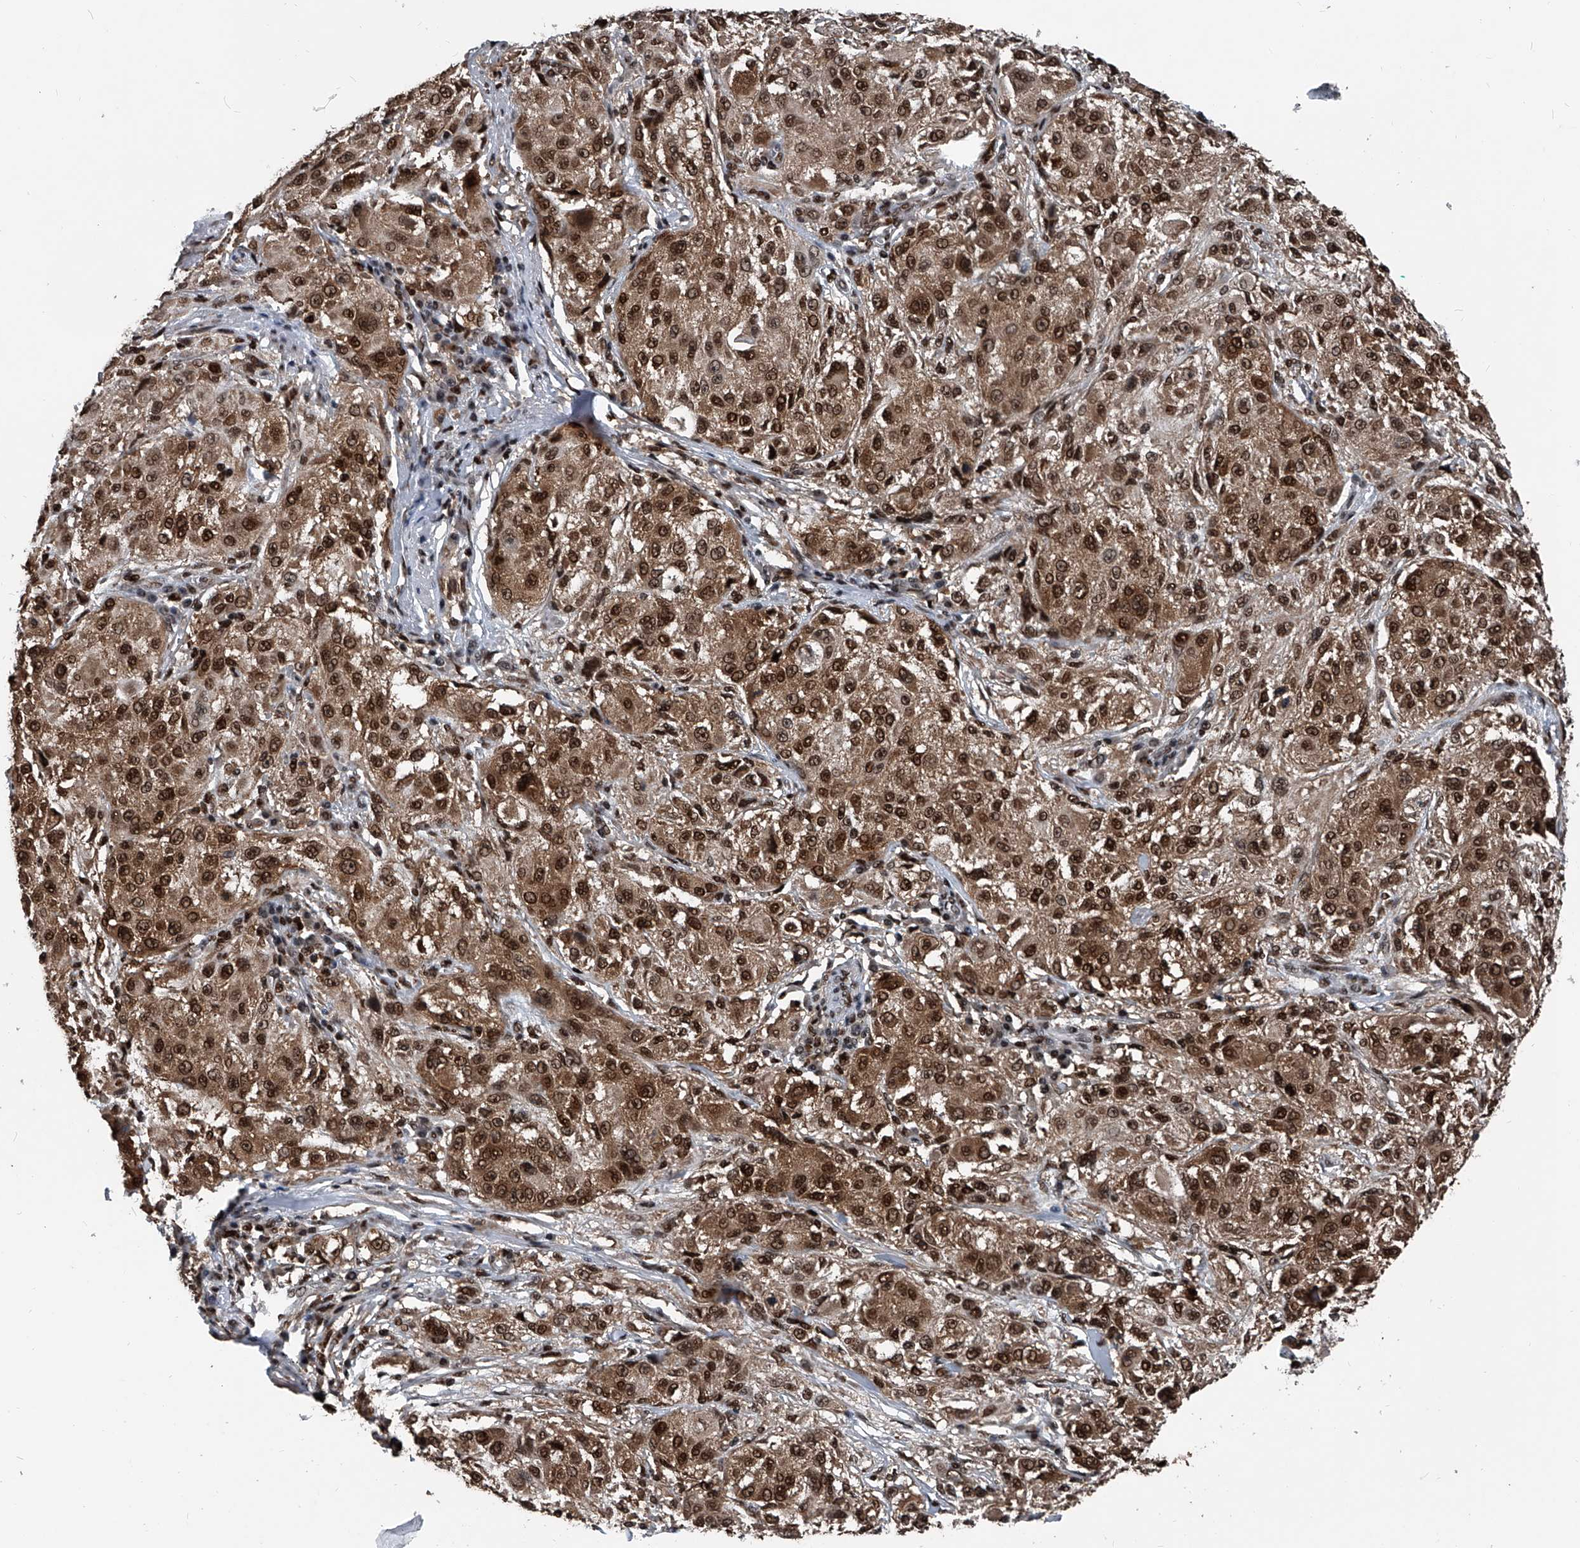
{"staining": {"intensity": "moderate", "quantity": ">75%", "location": "cytoplasmic/membranous,nuclear"}, "tissue": "melanoma", "cell_type": "Tumor cells", "image_type": "cancer", "snomed": [{"axis": "morphology", "description": "Necrosis, NOS"}, {"axis": "morphology", "description": "Malignant melanoma, NOS"}, {"axis": "topography", "description": "Skin"}], "caption": "Human malignant melanoma stained with a protein marker demonstrates moderate staining in tumor cells.", "gene": "FKBP5", "patient": {"sex": "female", "age": 87}}